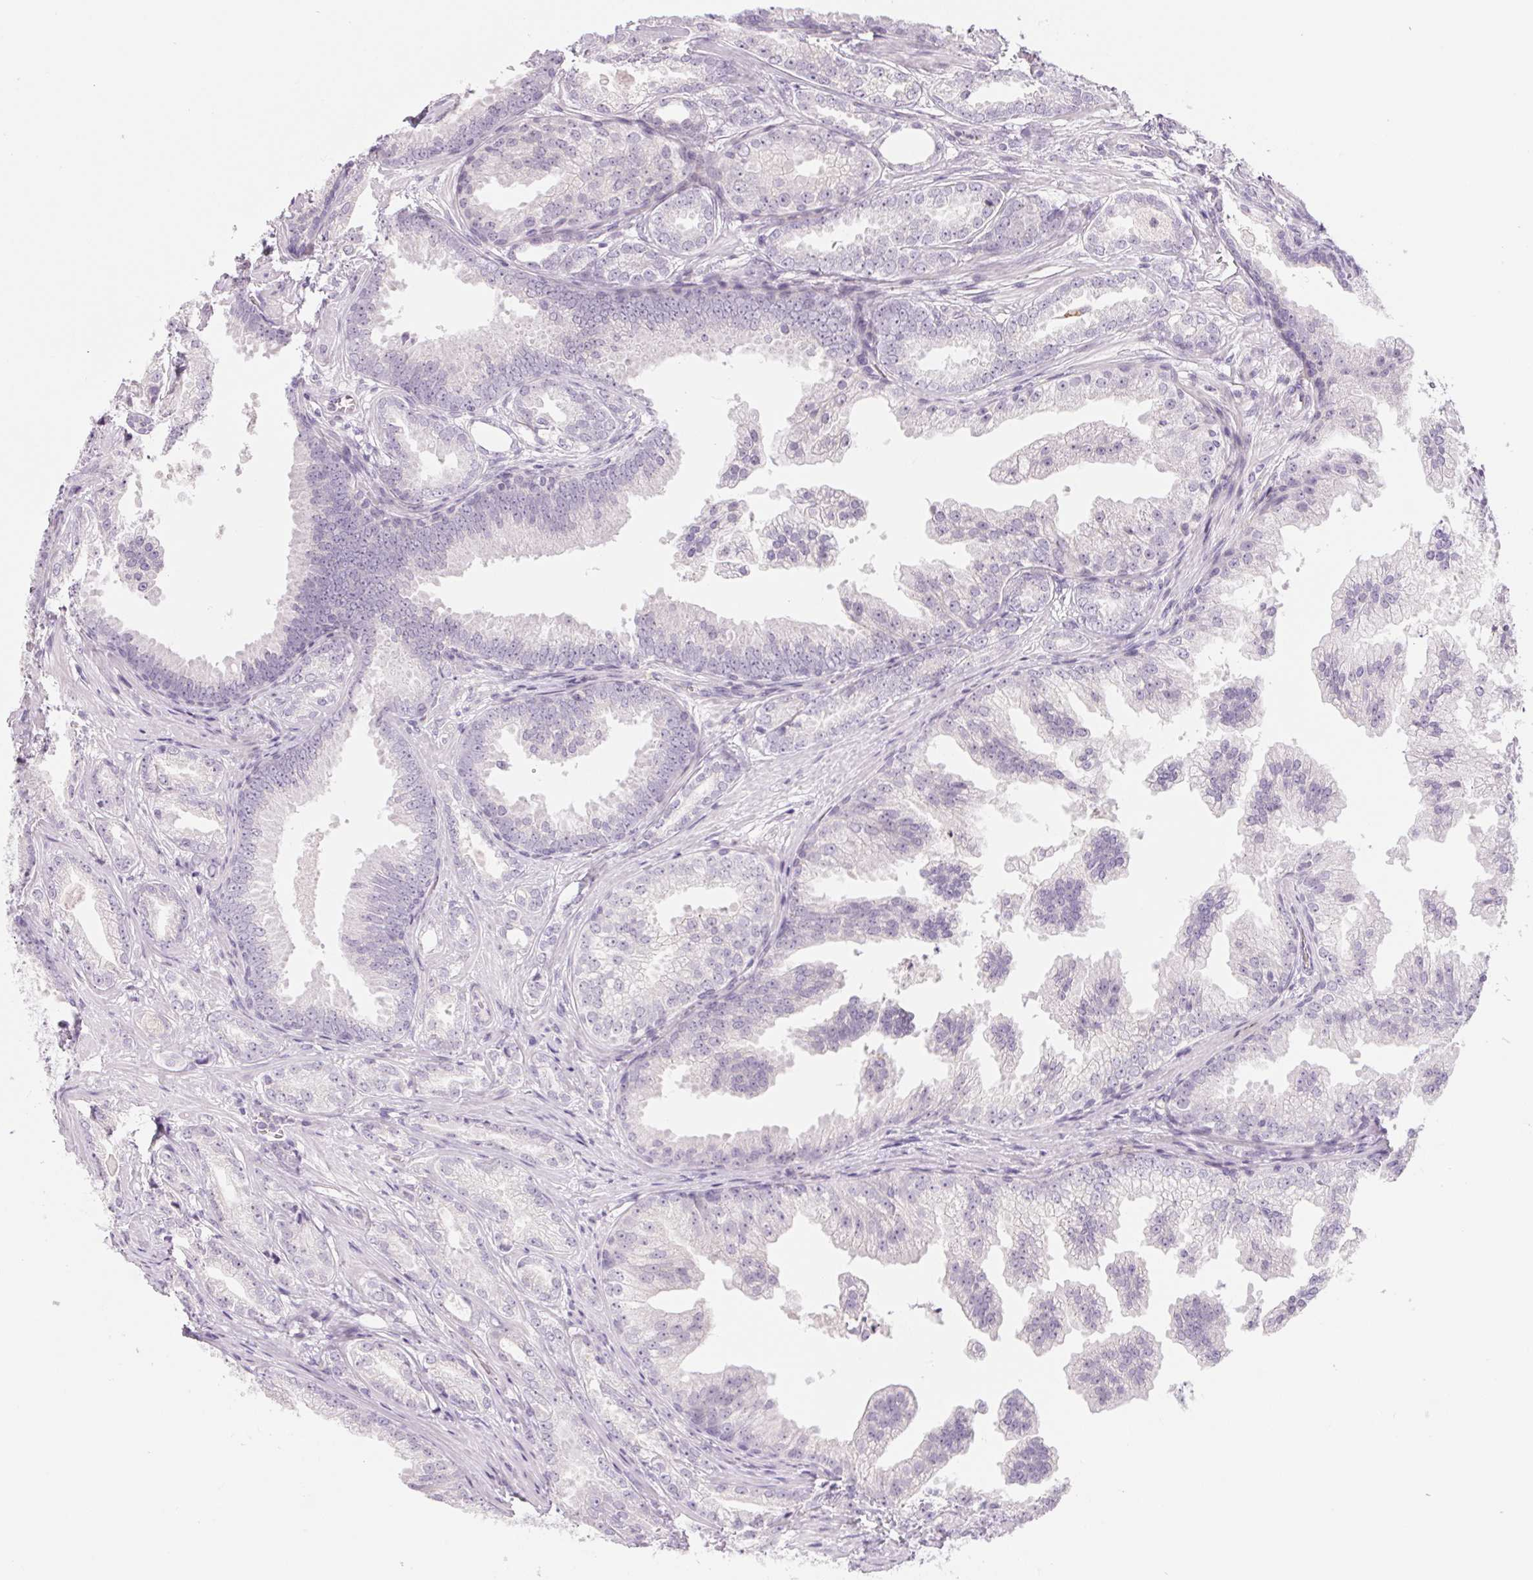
{"staining": {"intensity": "negative", "quantity": "none", "location": "none"}, "tissue": "prostate cancer", "cell_type": "Tumor cells", "image_type": "cancer", "snomed": [{"axis": "morphology", "description": "Adenocarcinoma, Low grade"}, {"axis": "topography", "description": "Prostate"}], "caption": "The immunohistochemistry (IHC) photomicrograph has no significant positivity in tumor cells of prostate adenocarcinoma (low-grade) tissue.", "gene": "CCDC168", "patient": {"sex": "male", "age": 65}}